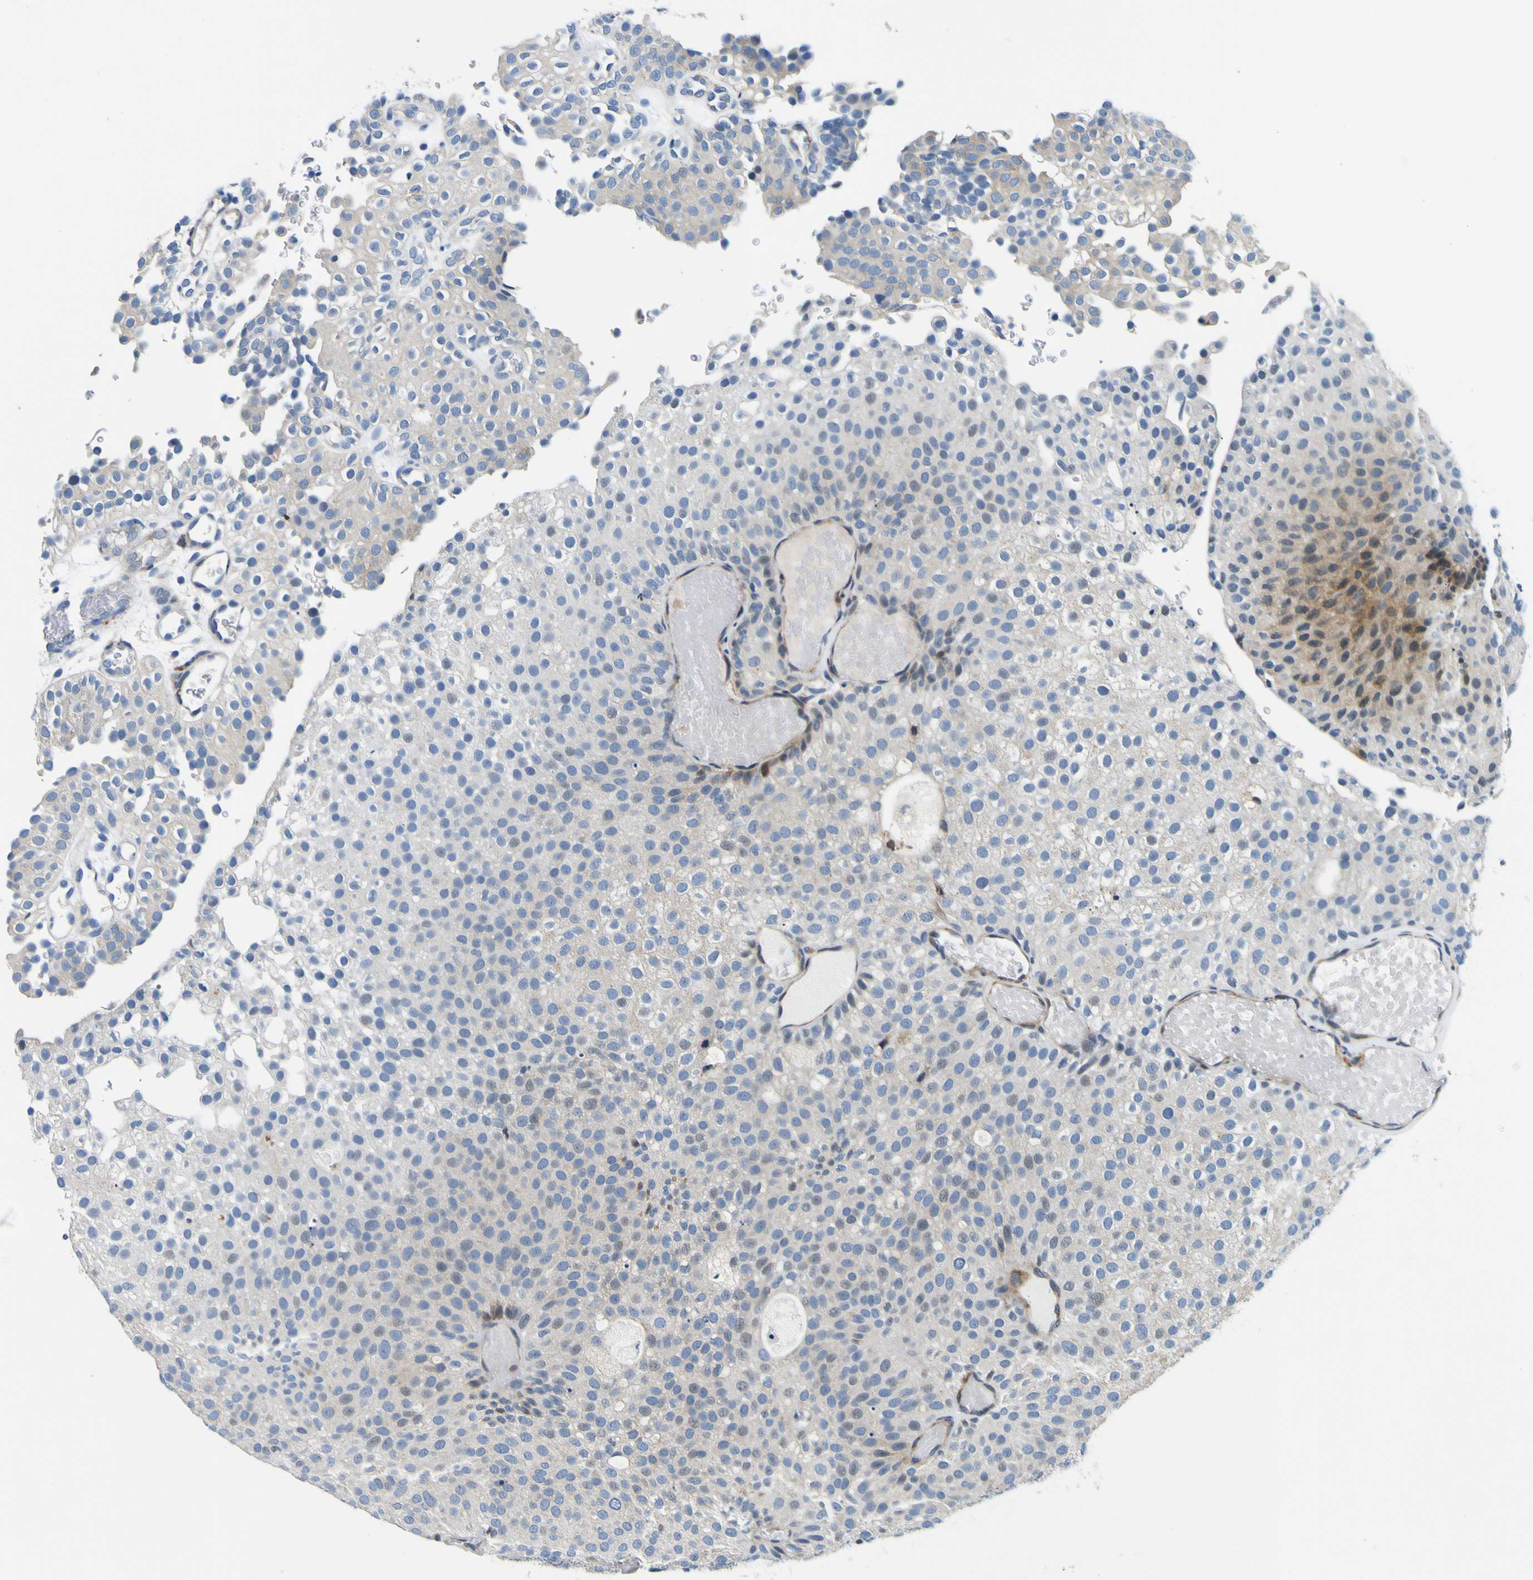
{"staining": {"intensity": "weak", "quantity": "<25%", "location": "cytoplasmic/membranous"}, "tissue": "urothelial cancer", "cell_type": "Tumor cells", "image_type": "cancer", "snomed": [{"axis": "morphology", "description": "Urothelial carcinoma, Low grade"}, {"axis": "topography", "description": "Urinary bladder"}], "caption": "Low-grade urothelial carcinoma was stained to show a protein in brown. There is no significant expression in tumor cells.", "gene": "NLRP3", "patient": {"sex": "male", "age": 78}}